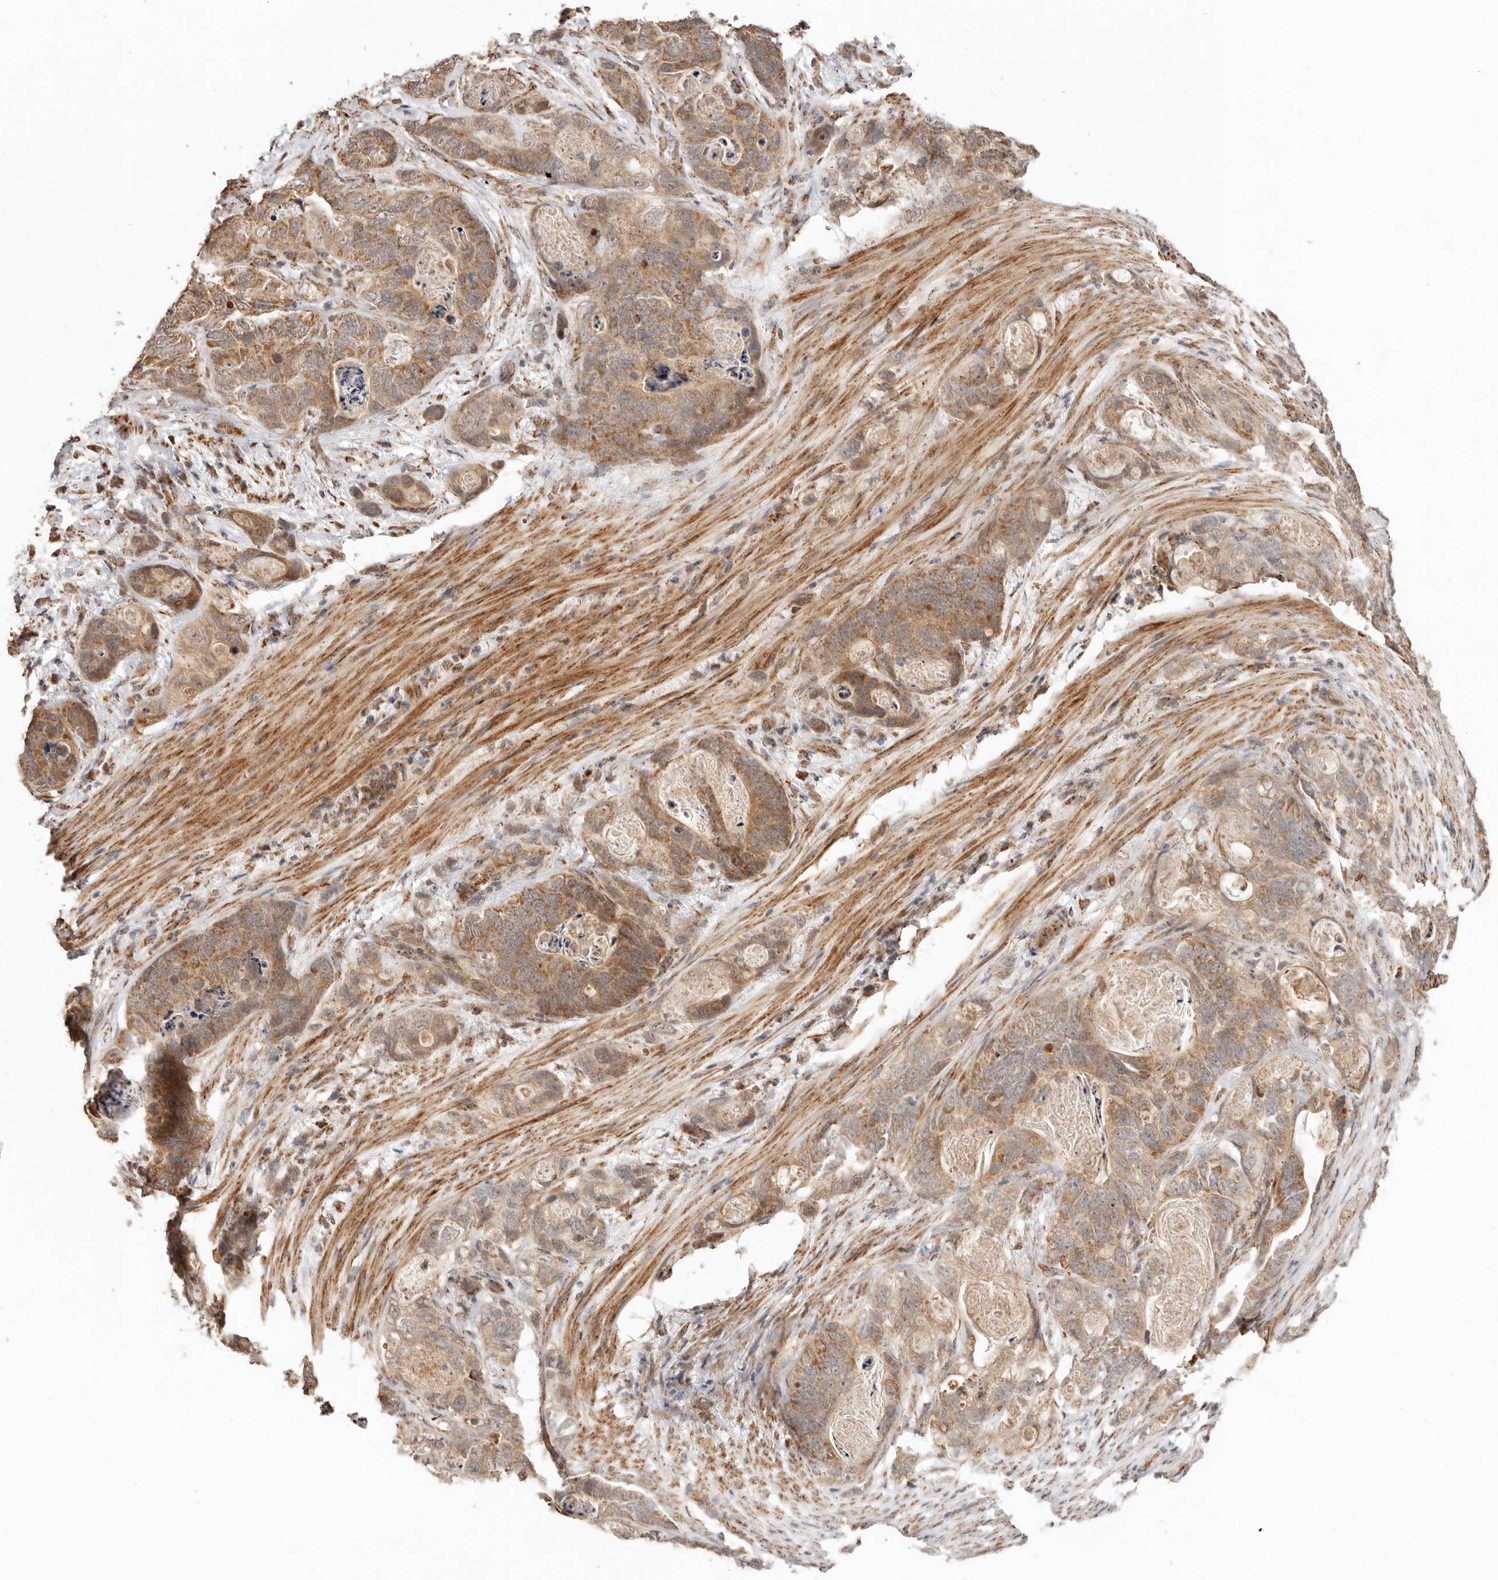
{"staining": {"intensity": "moderate", "quantity": ">75%", "location": "cytoplasmic/membranous"}, "tissue": "stomach cancer", "cell_type": "Tumor cells", "image_type": "cancer", "snomed": [{"axis": "morphology", "description": "Normal tissue, NOS"}, {"axis": "morphology", "description": "Adenocarcinoma, NOS"}, {"axis": "topography", "description": "Stomach"}], "caption": "The histopathology image displays immunohistochemical staining of stomach adenocarcinoma. There is moderate cytoplasmic/membranous staining is seen in about >75% of tumor cells. (Stains: DAB (3,3'-diaminobenzidine) in brown, nuclei in blue, Microscopy: brightfield microscopy at high magnification).", "gene": "NDUFB11", "patient": {"sex": "female", "age": 89}}